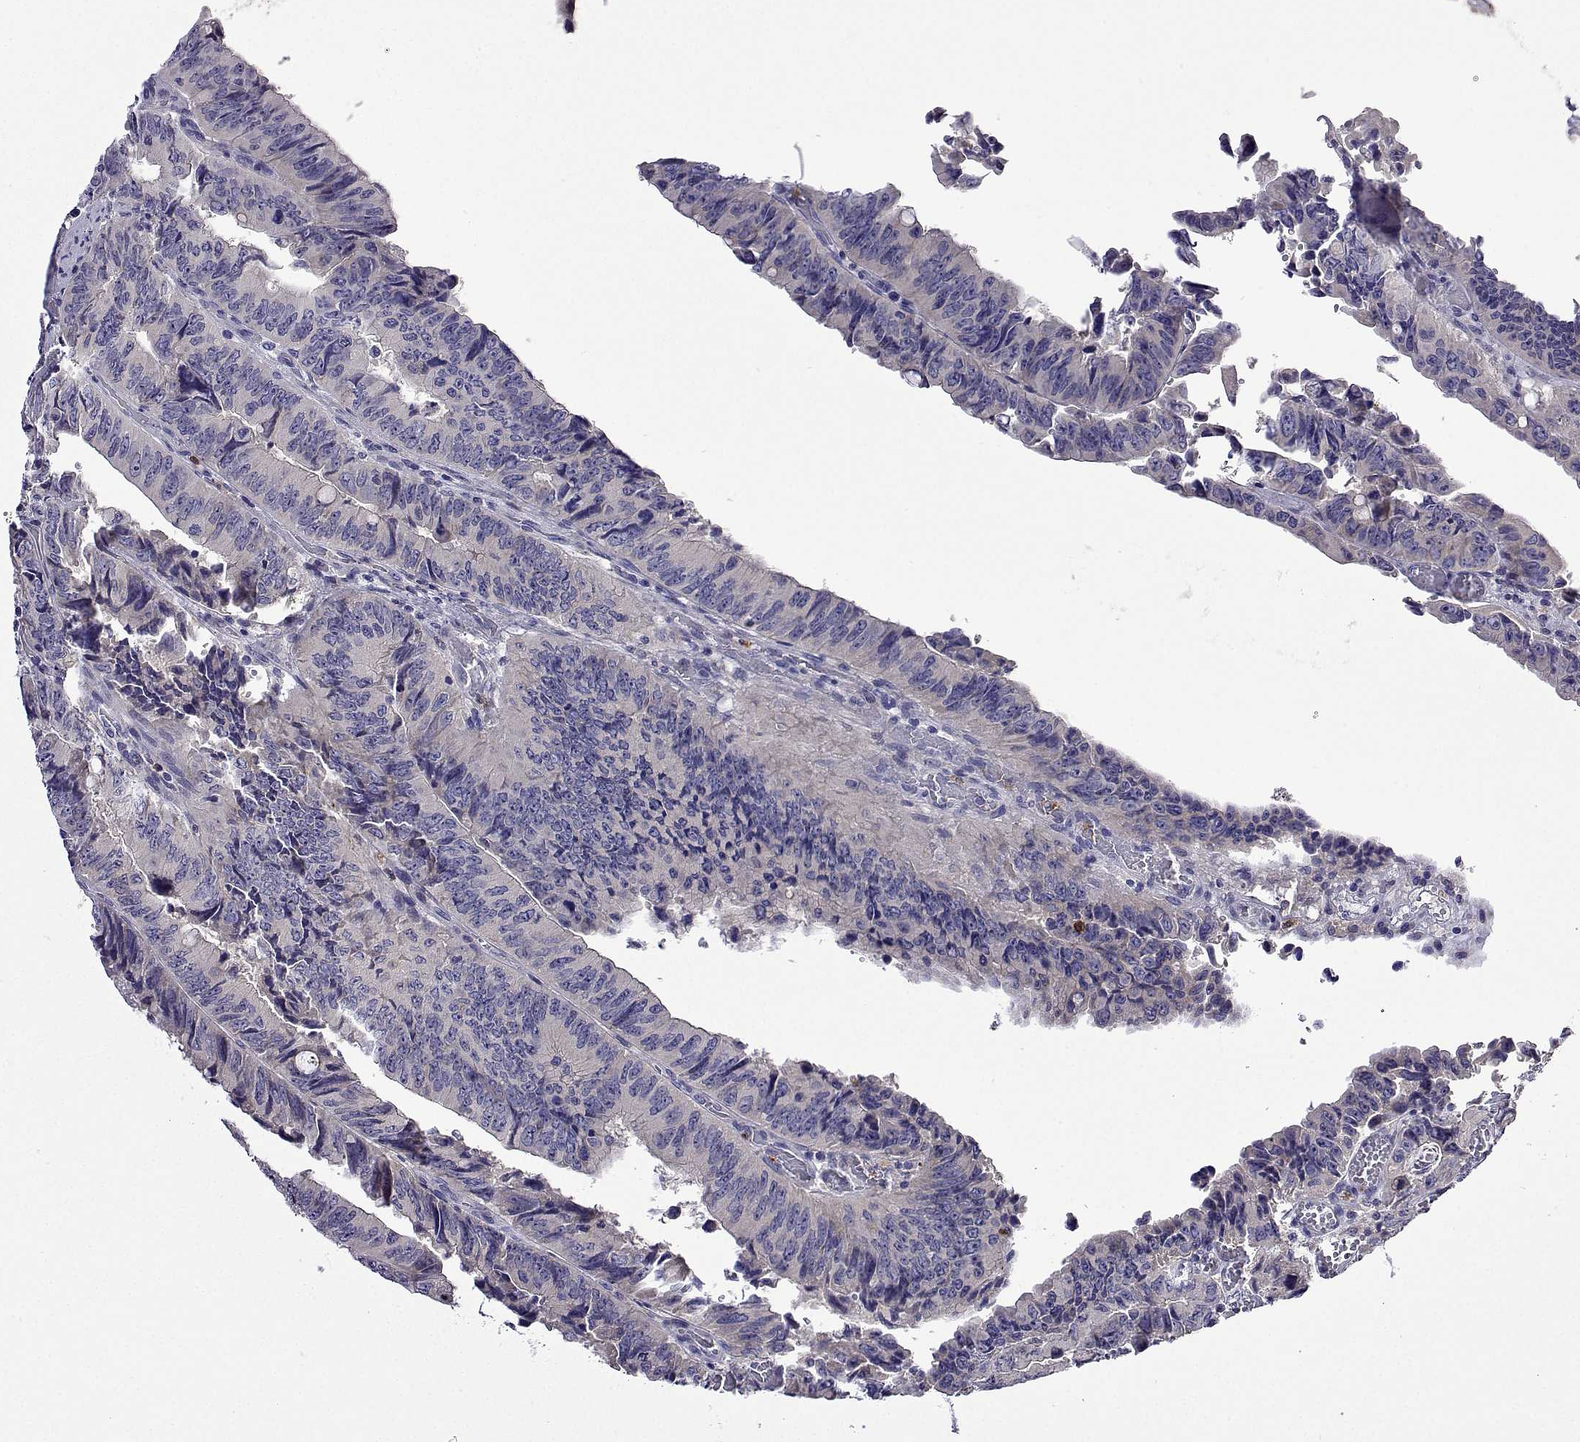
{"staining": {"intensity": "negative", "quantity": "none", "location": "none"}, "tissue": "colorectal cancer", "cell_type": "Tumor cells", "image_type": "cancer", "snomed": [{"axis": "morphology", "description": "Adenocarcinoma, NOS"}, {"axis": "topography", "description": "Colon"}], "caption": "IHC photomicrograph of human colorectal cancer (adenocarcinoma) stained for a protein (brown), which shows no expression in tumor cells.", "gene": "SULT2A1", "patient": {"sex": "female", "age": 84}}